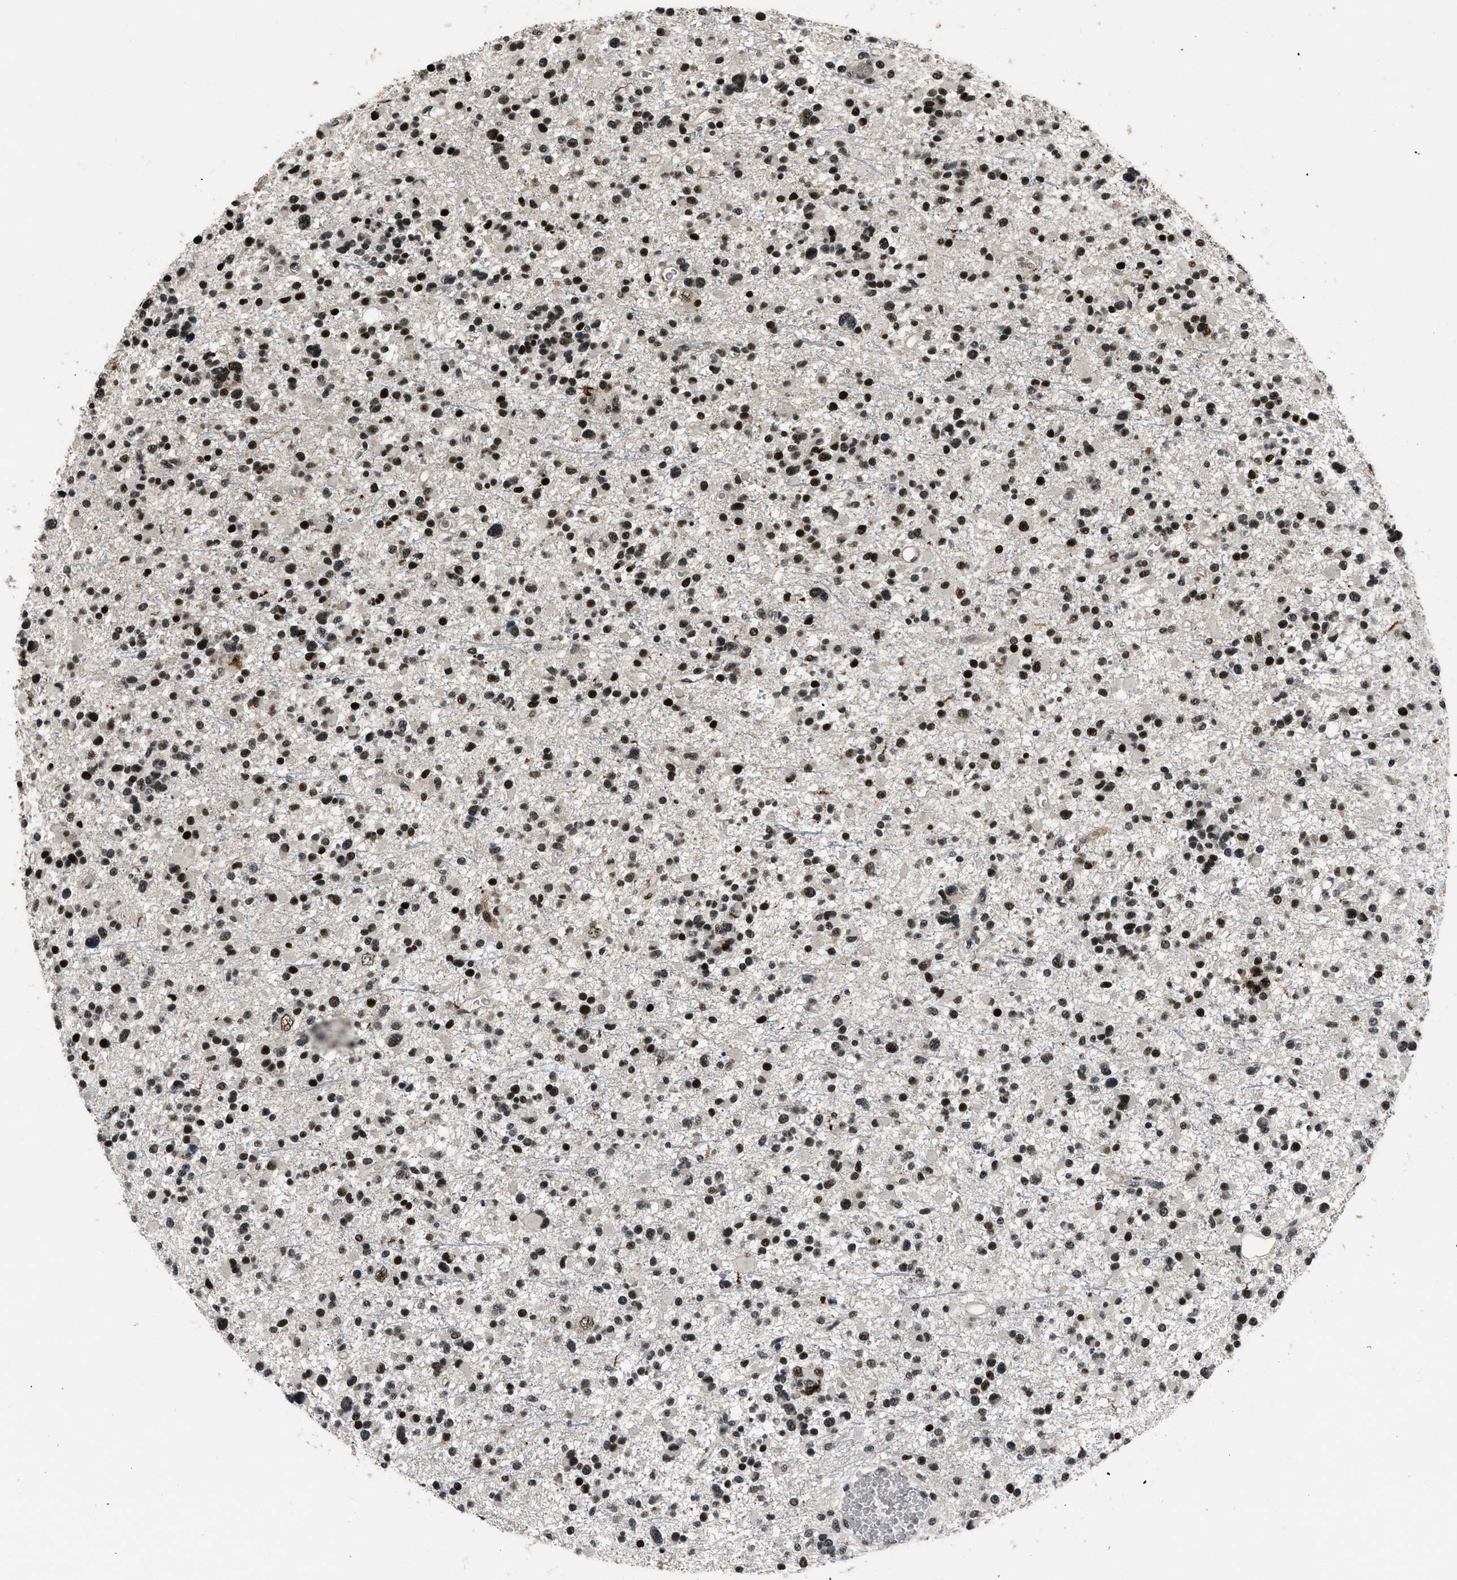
{"staining": {"intensity": "strong", "quantity": ">75%", "location": "nuclear"}, "tissue": "glioma", "cell_type": "Tumor cells", "image_type": "cancer", "snomed": [{"axis": "morphology", "description": "Glioma, malignant, Low grade"}, {"axis": "topography", "description": "Brain"}], "caption": "Approximately >75% of tumor cells in malignant glioma (low-grade) show strong nuclear protein staining as visualized by brown immunohistochemical staining.", "gene": "SMARCB1", "patient": {"sex": "female", "age": 22}}